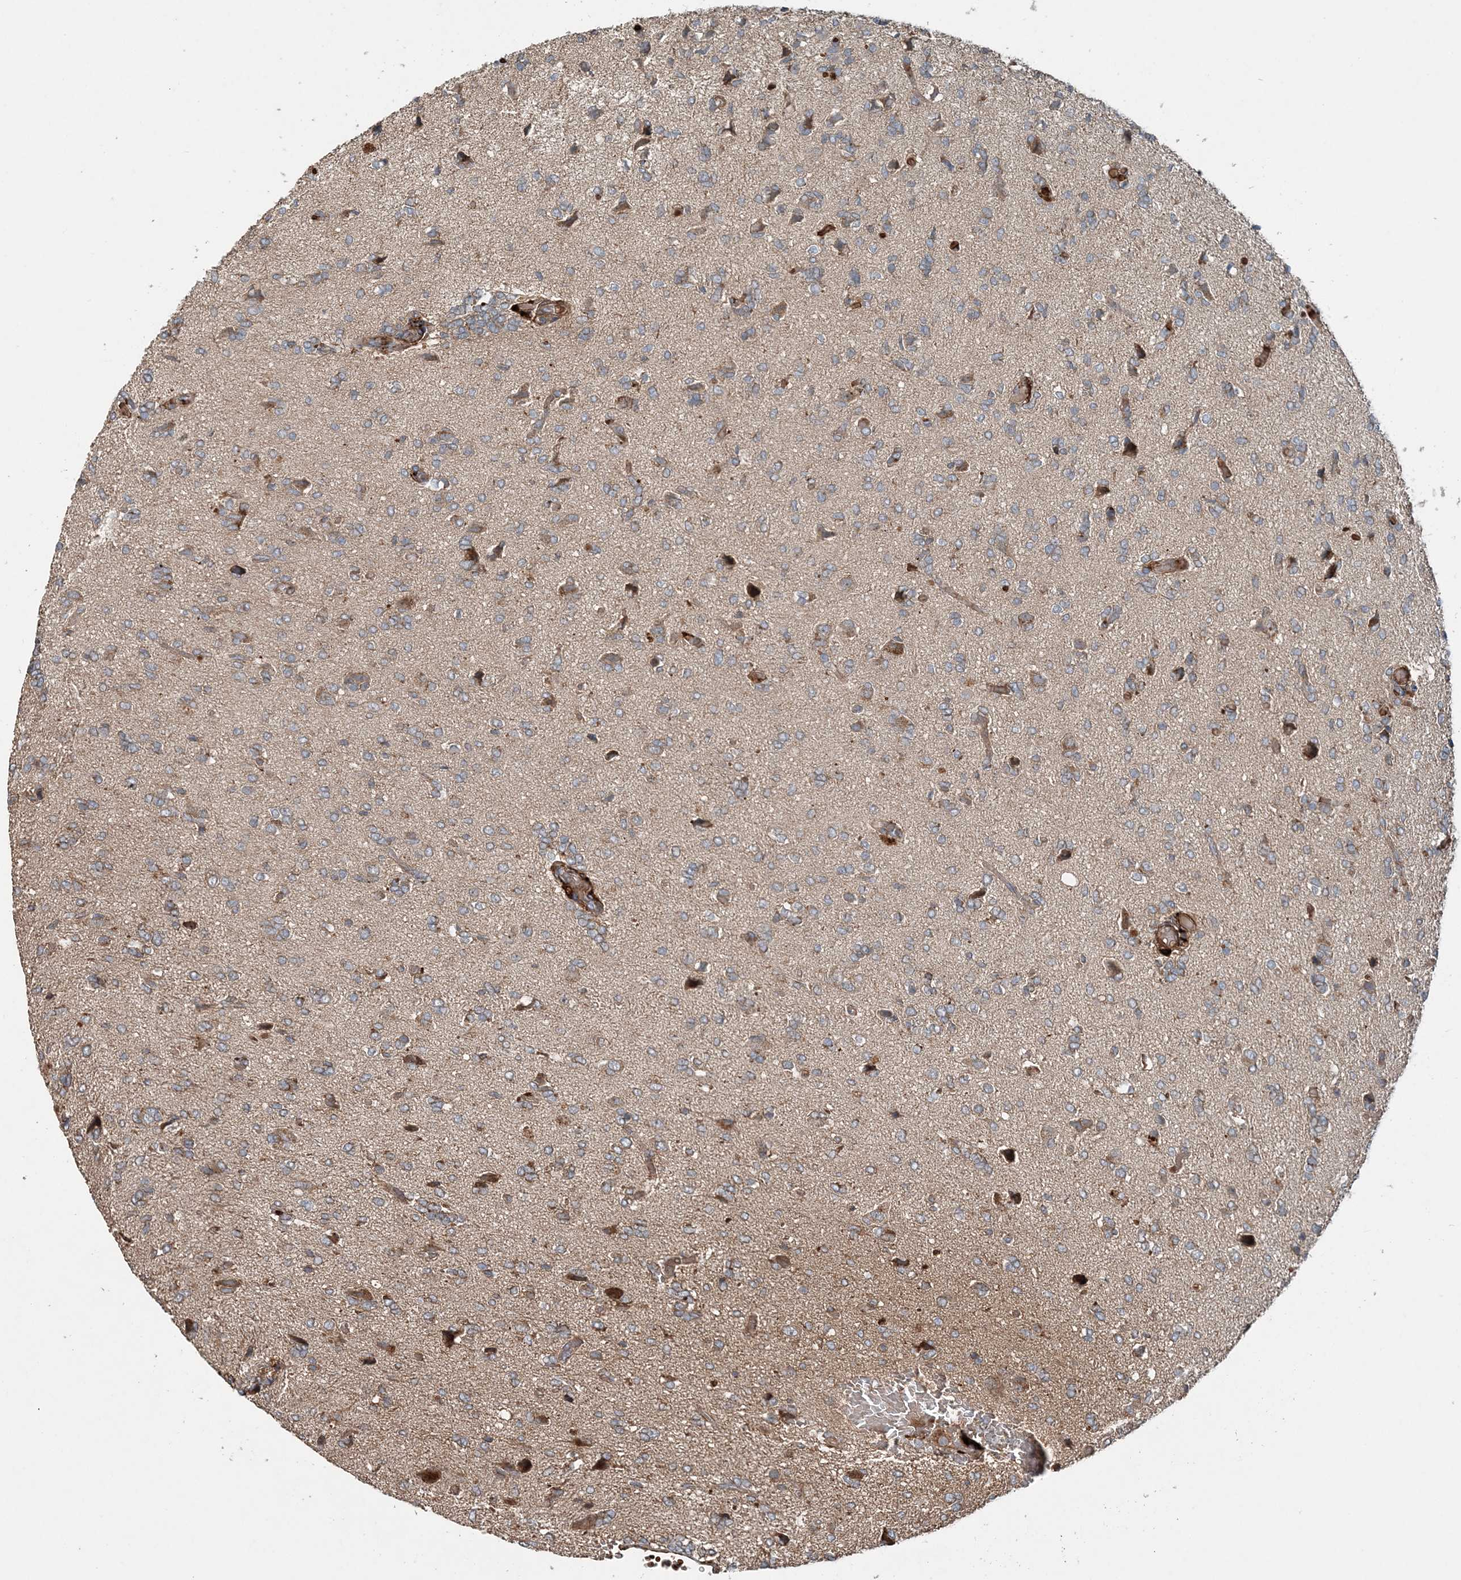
{"staining": {"intensity": "weak", "quantity": ">75%", "location": "cytoplasmic/membranous"}, "tissue": "glioma", "cell_type": "Tumor cells", "image_type": "cancer", "snomed": [{"axis": "morphology", "description": "Glioma, malignant, High grade"}, {"axis": "topography", "description": "Brain"}], "caption": "Human glioma stained with a protein marker exhibits weak staining in tumor cells.", "gene": "TTI1", "patient": {"sex": "female", "age": 59}}